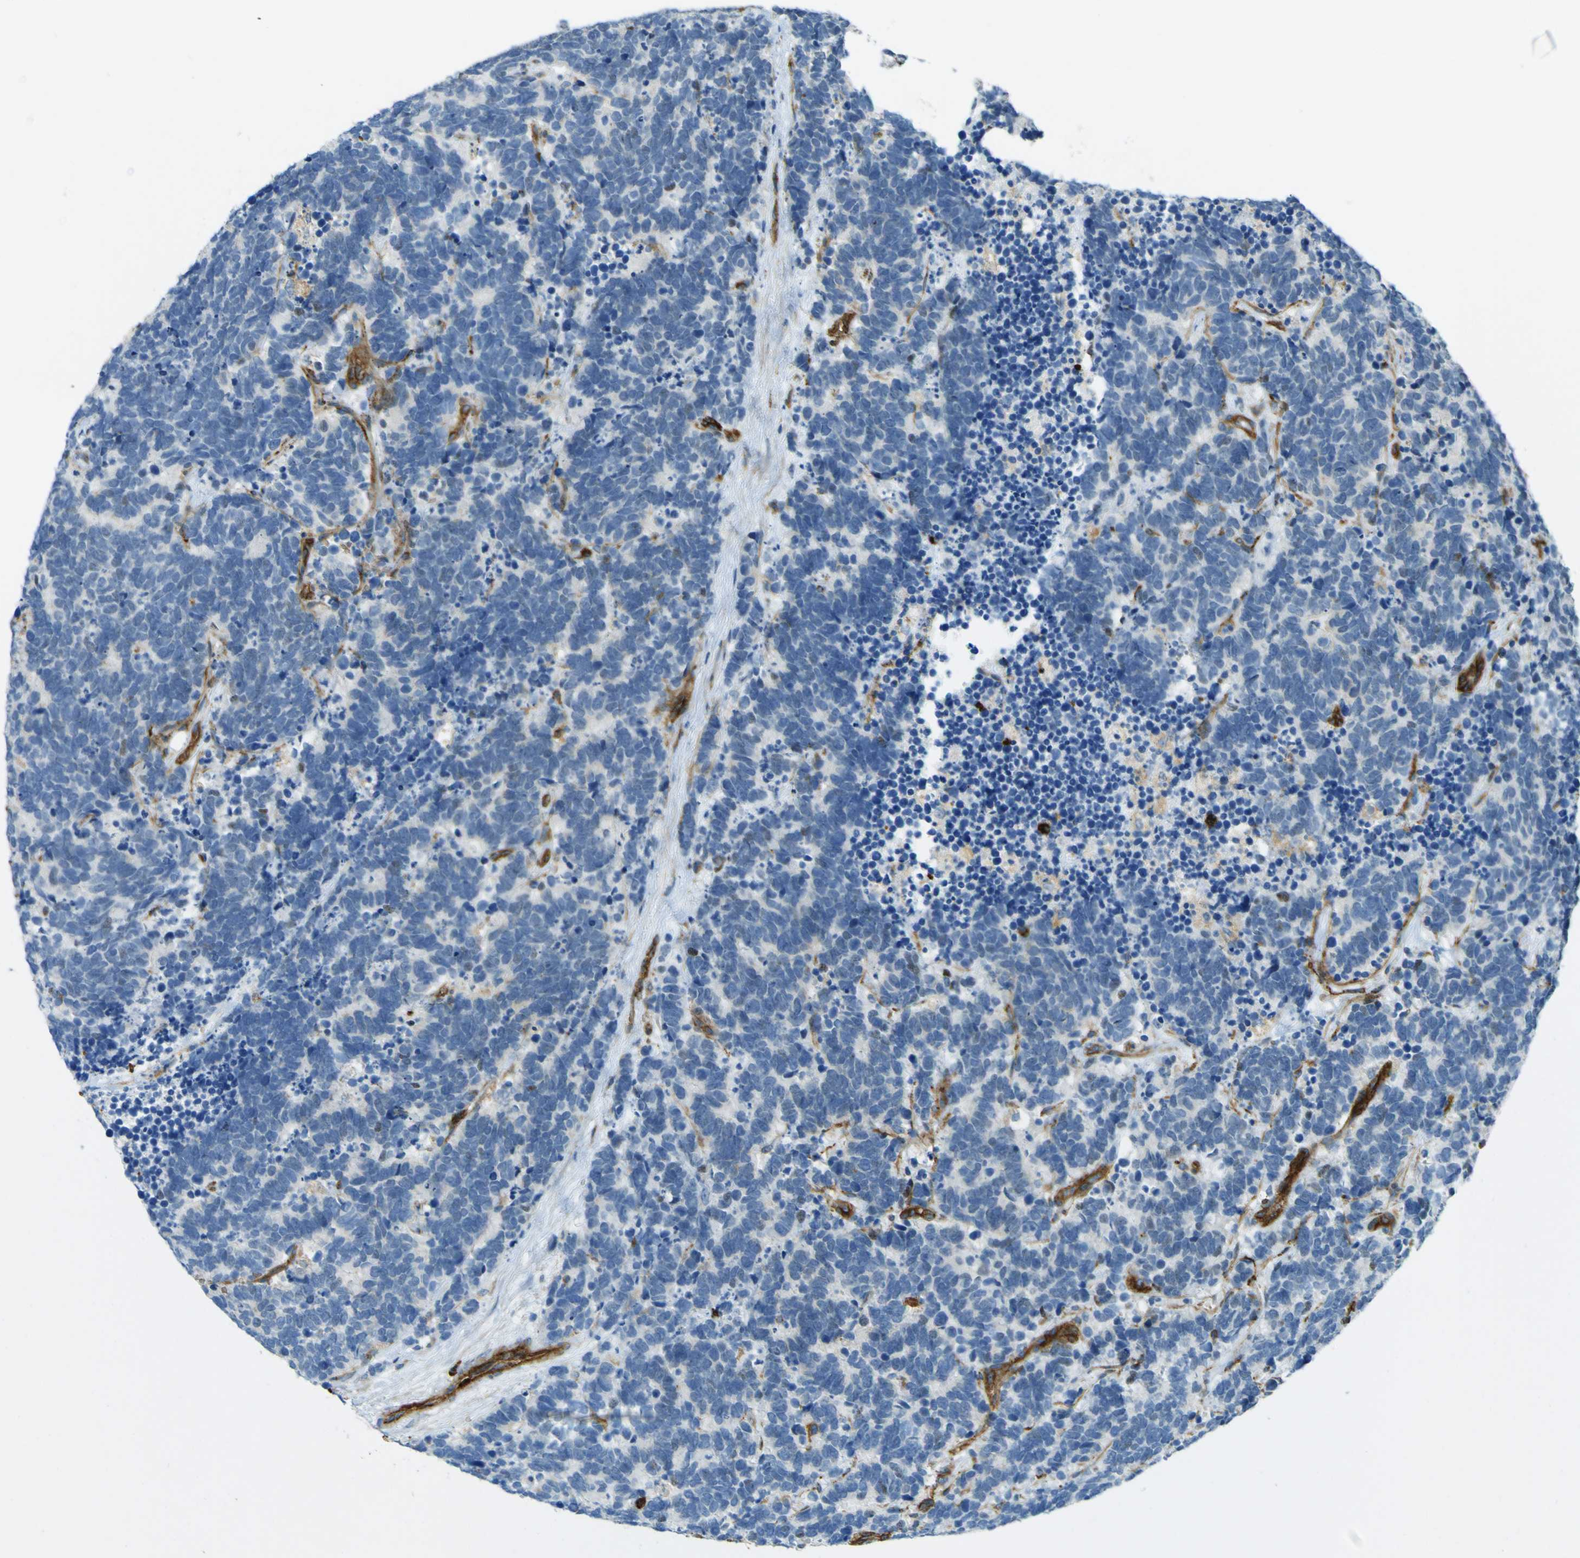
{"staining": {"intensity": "negative", "quantity": "none", "location": "none"}, "tissue": "carcinoid", "cell_type": "Tumor cells", "image_type": "cancer", "snomed": [{"axis": "morphology", "description": "Carcinoma, NOS"}, {"axis": "morphology", "description": "Carcinoid, malignant, NOS"}, {"axis": "topography", "description": "Urinary bladder"}], "caption": "There is no significant positivity in tumor cells of carcinoid. Nuclei are stained in blue.", "gene": "PLXDC1", "patient": {"sex": "male", "age": 57}}